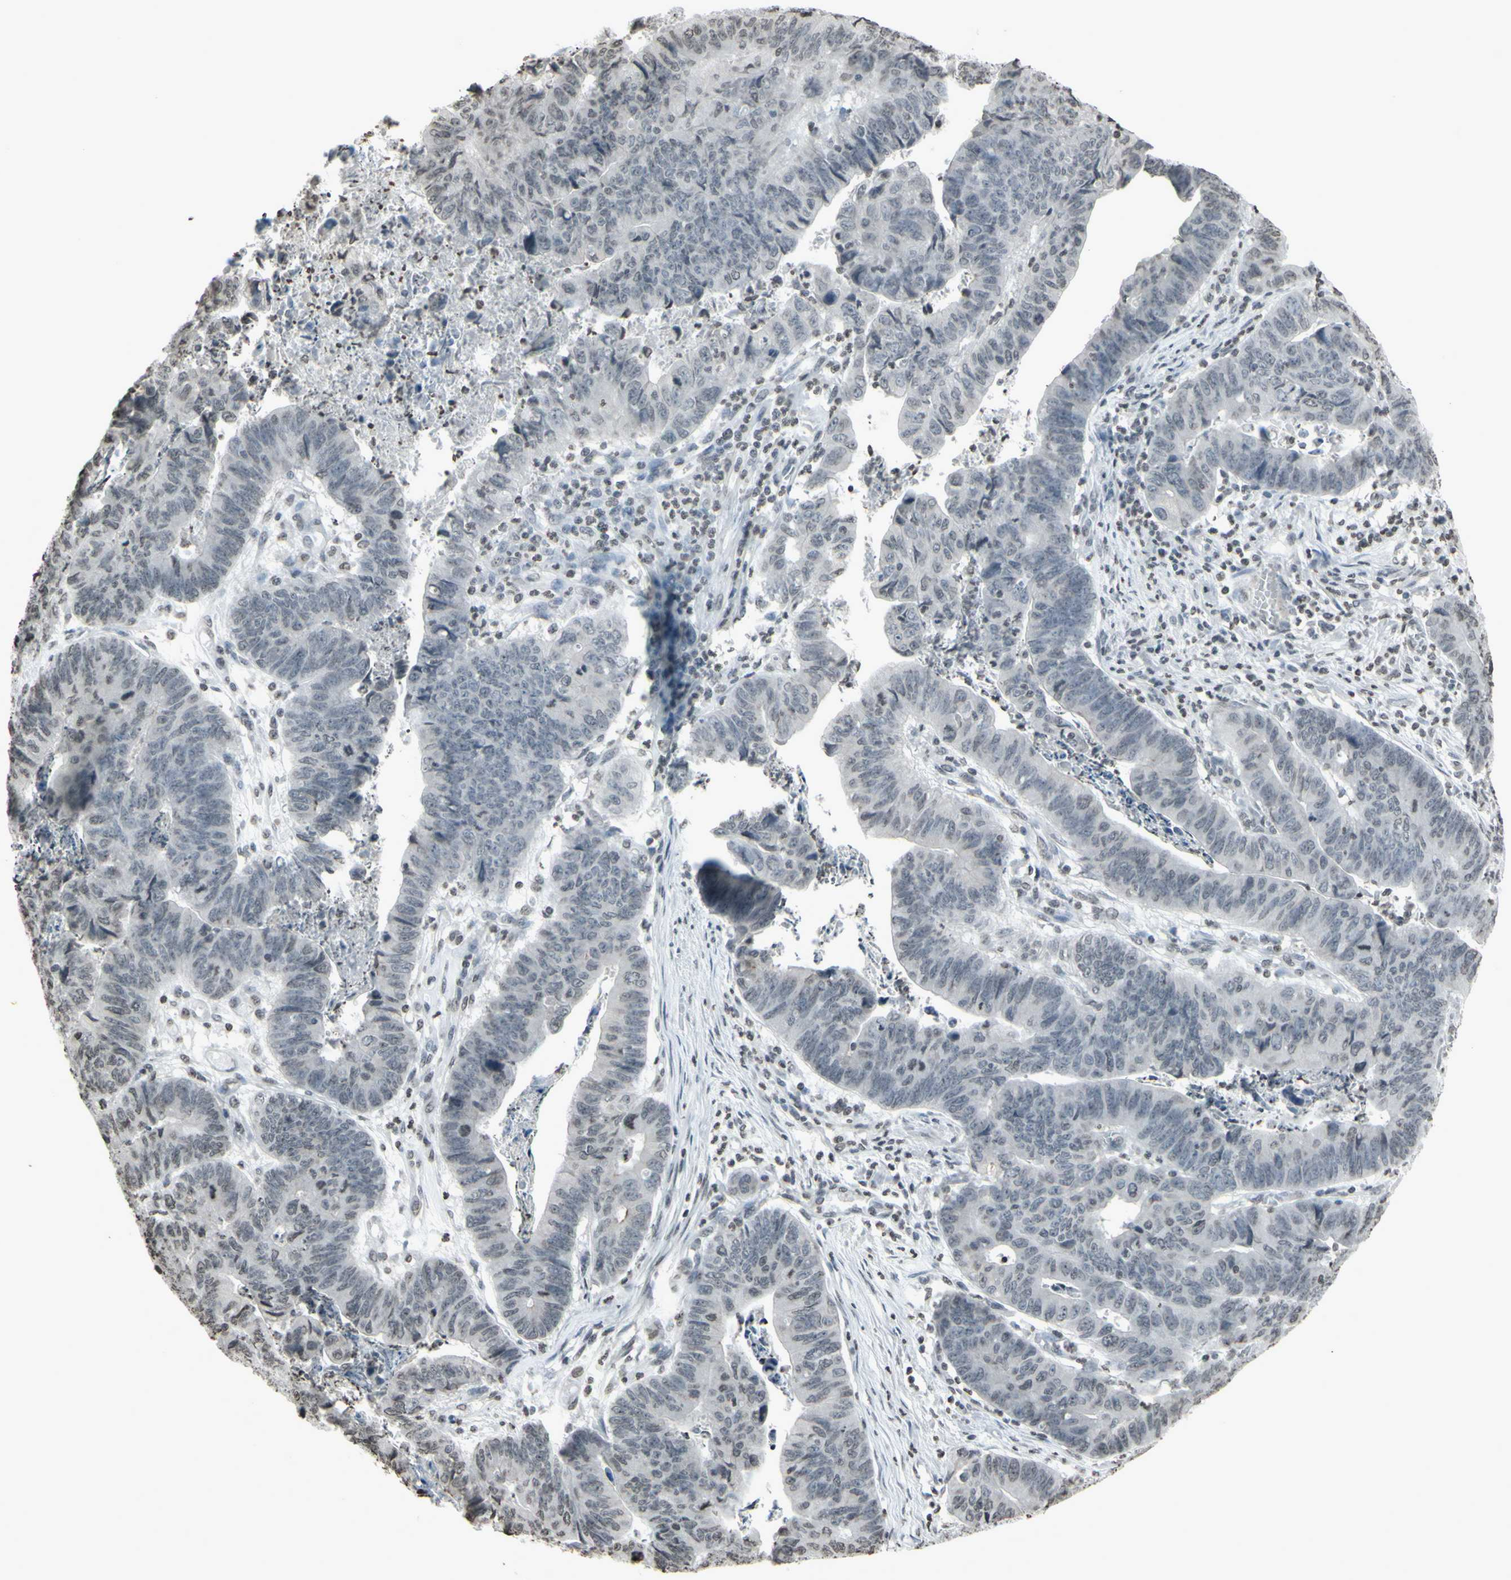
{"staining": {"intensity": "negative", "quantity": "none", "location": "none"}, "tissue": "stomach cancer", "cell_type": "Tumor cells", "image_type": "cancer", "snomed": [{"axis": "morphology", "description": "Adenocarcinoma, NOS"}, {"axis": "topography", "description": "Stomach, lower"}], "caption": "A histopathology image of human stomach cancer (adenocarcinoma) is negative for staining in tumor cells.", "gene": "CD79B", "patient": {"sex": "male", "age": 77}}